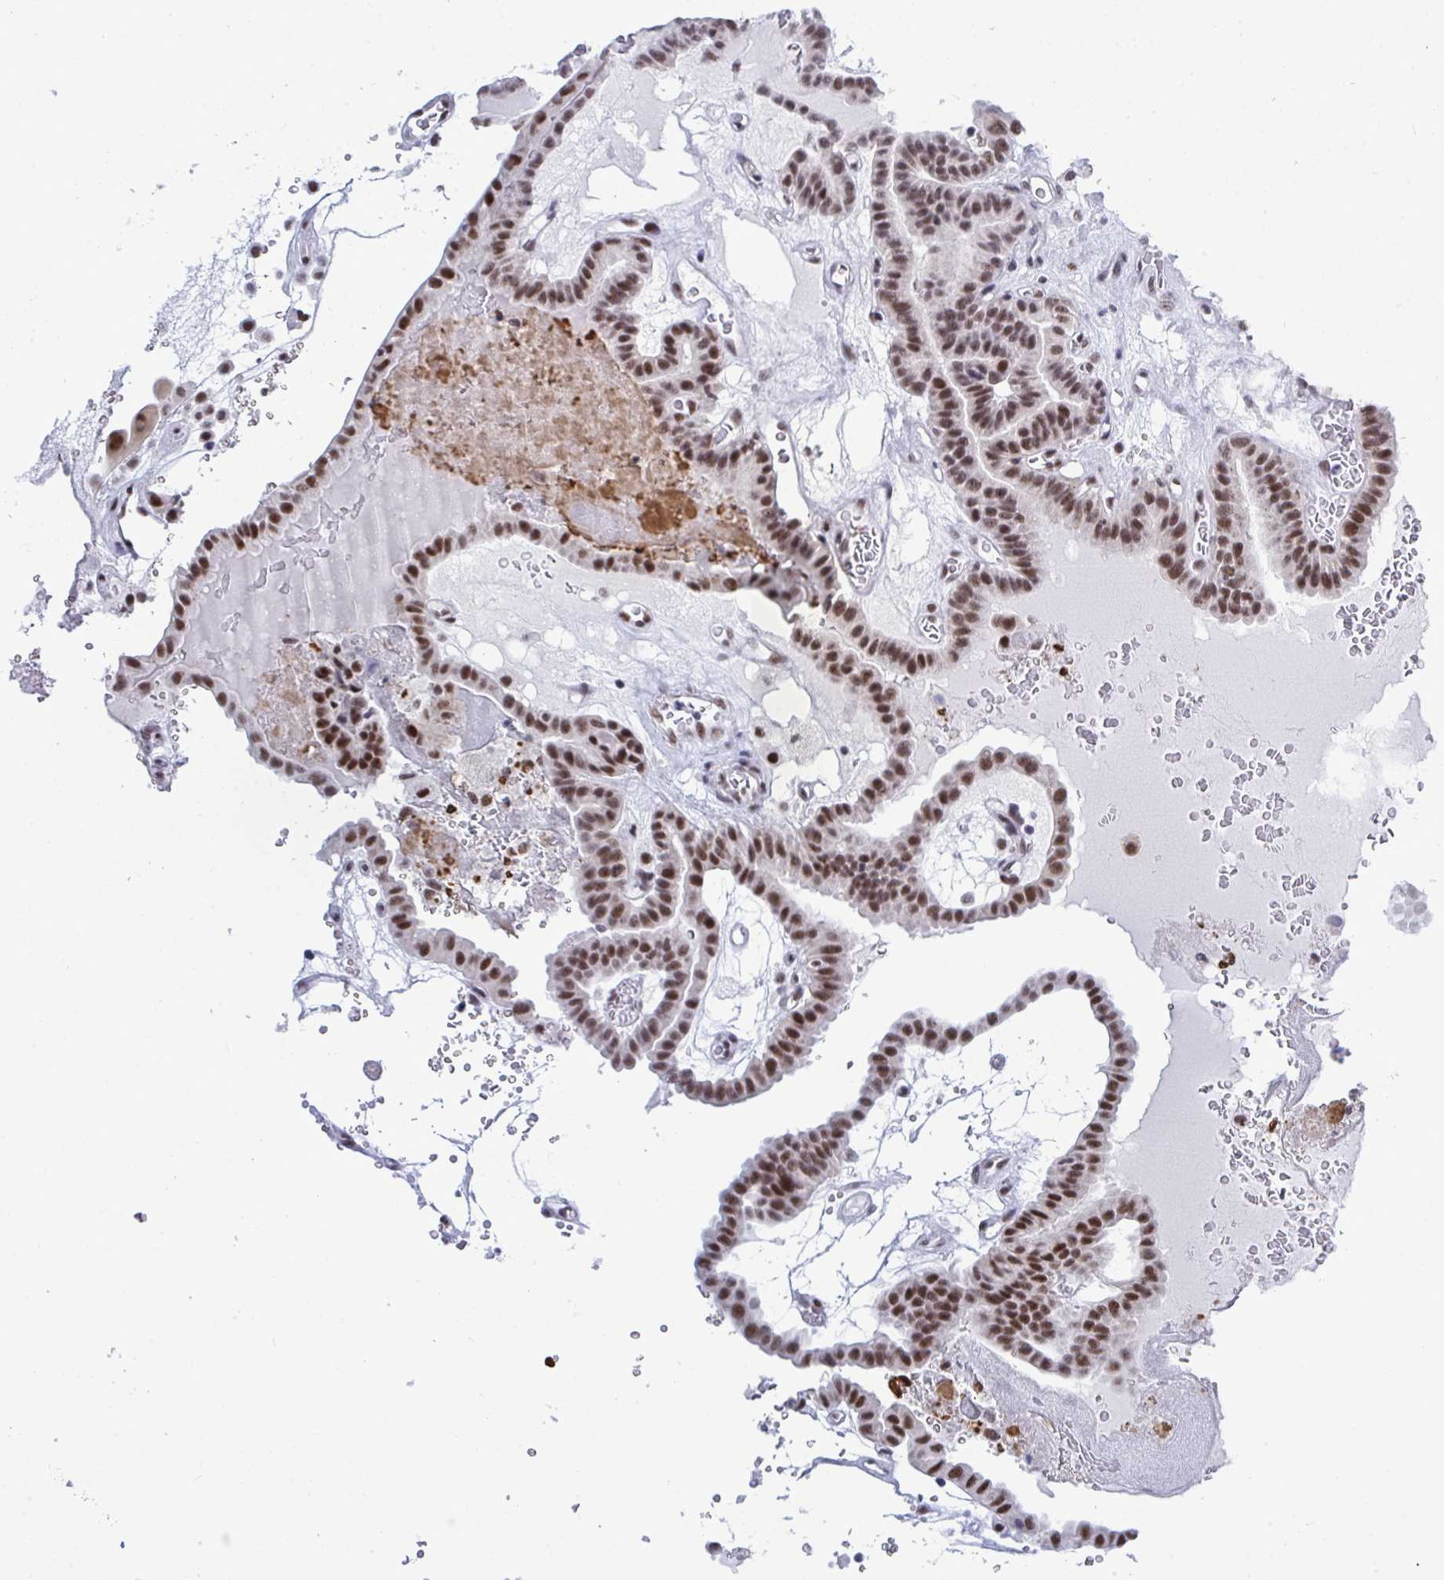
{"staining": {"intensity": "moderate", "quantity": ">75%", "location": "nuclear"}, "tissue": "thyroid cancer", "cell_type": "Tumor cells", "image_type": "cancer", "snomed": [{"axis": "morphology", "description": "Papillary adenocarcinoma, NOS"}, {"axis": "topography", "description": "Thyroid gland"}], "caption": "Protein expression analysis of thyroid cancer exhibits moderate nuclear positivity in about >75% of tumor cells.", "gene": "PPP1R10", "patient": {"sex": "male", "age": 87}}